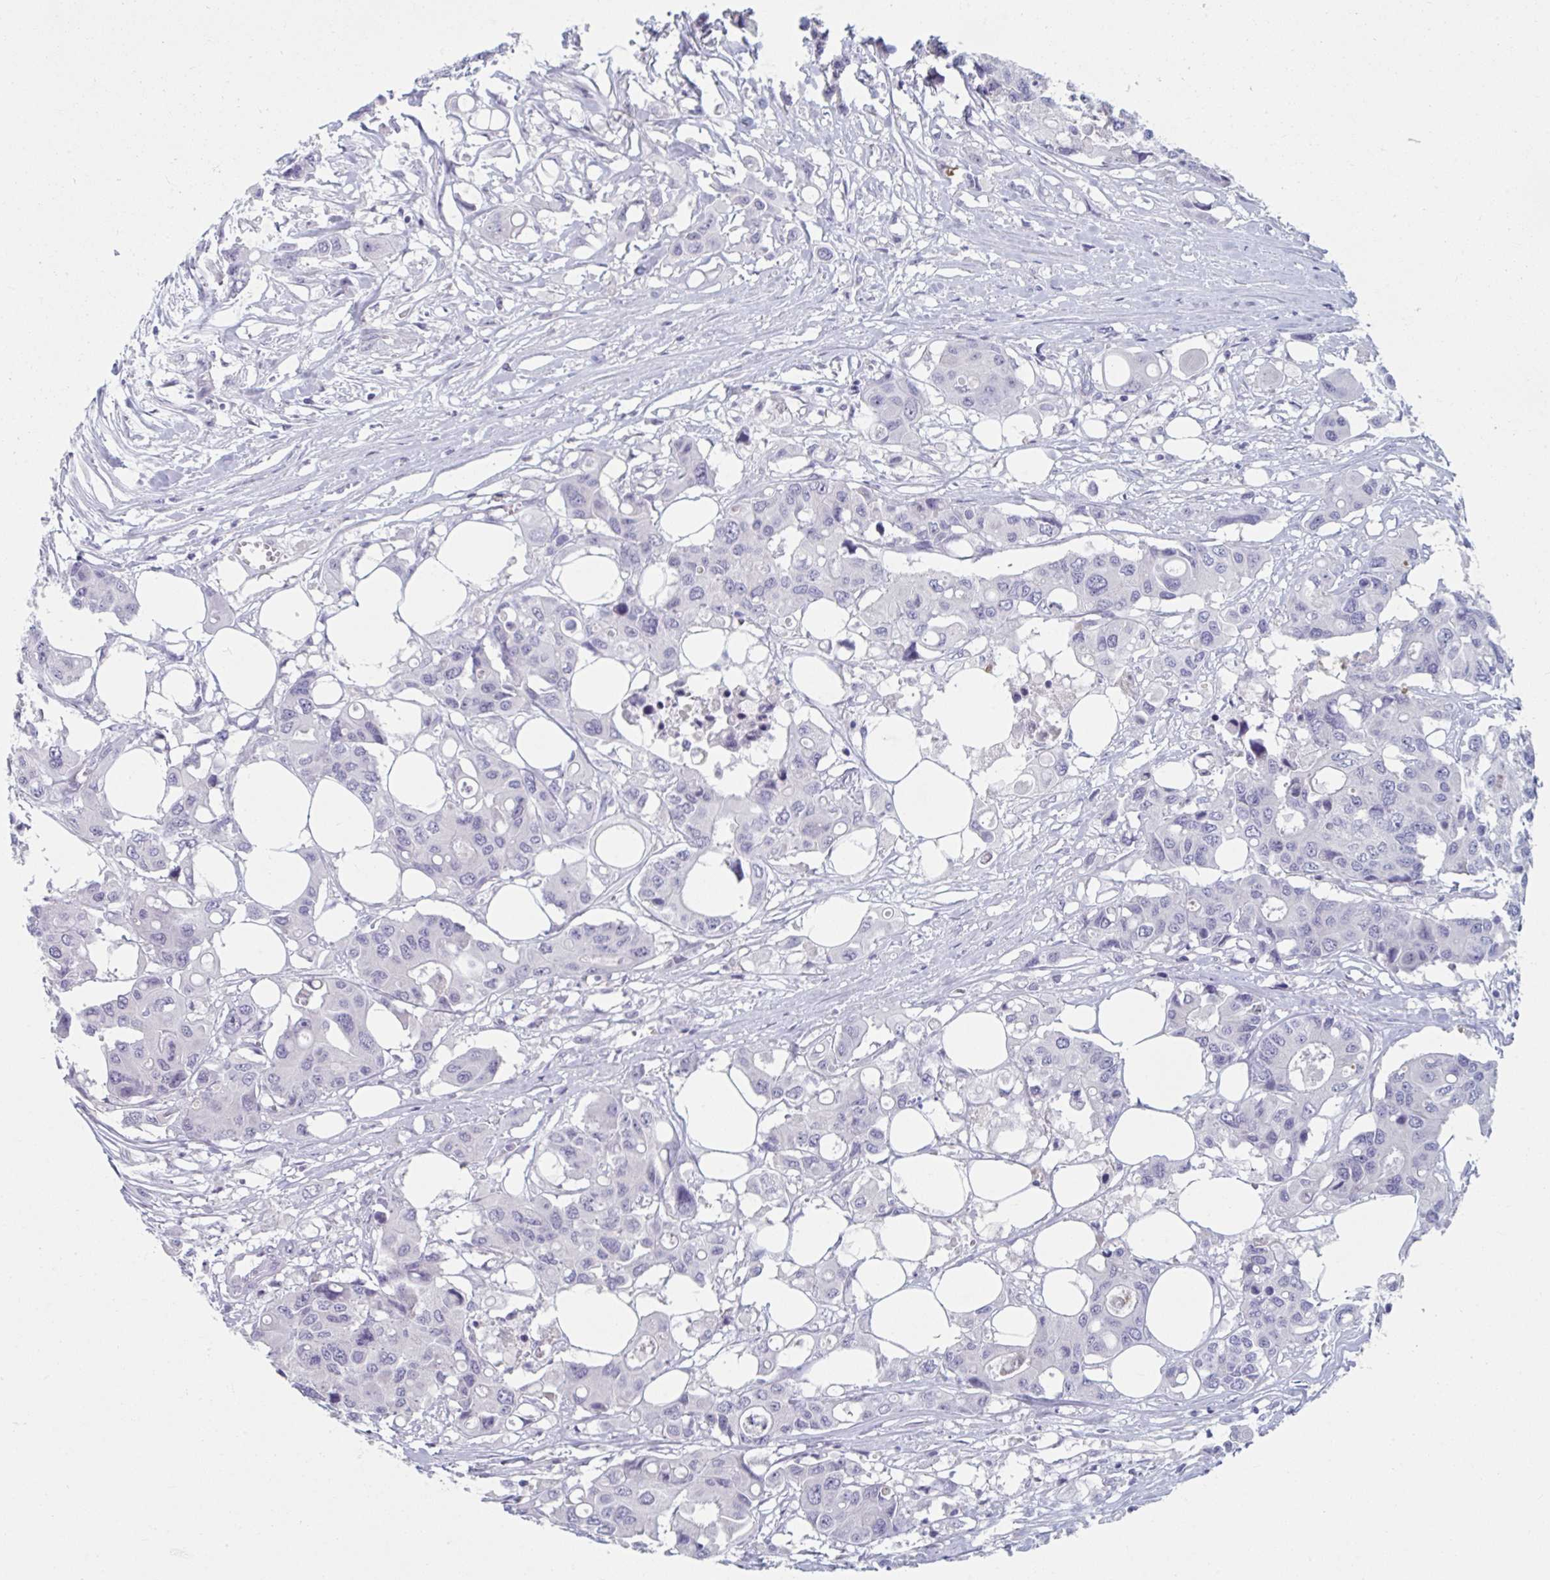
{"staining": {"intensity": "negative", "quantity": "none", "location": "none"}, "tissue": "colorectal cancer", "cell_type": "Tumor cells", "image_type": "cancer", "snomed": [{"axis": "morphology", "description": "Adenocarcinoma, NOS"}, {"axis": "topography", "description": "Colon"}], "caption": "This is an immunohistochemistry micrograph of colorectal cancer. There is no expression in tumor cells.", "gene": "NDUFC2", "patient": {"sex": "male", "age": 77}}